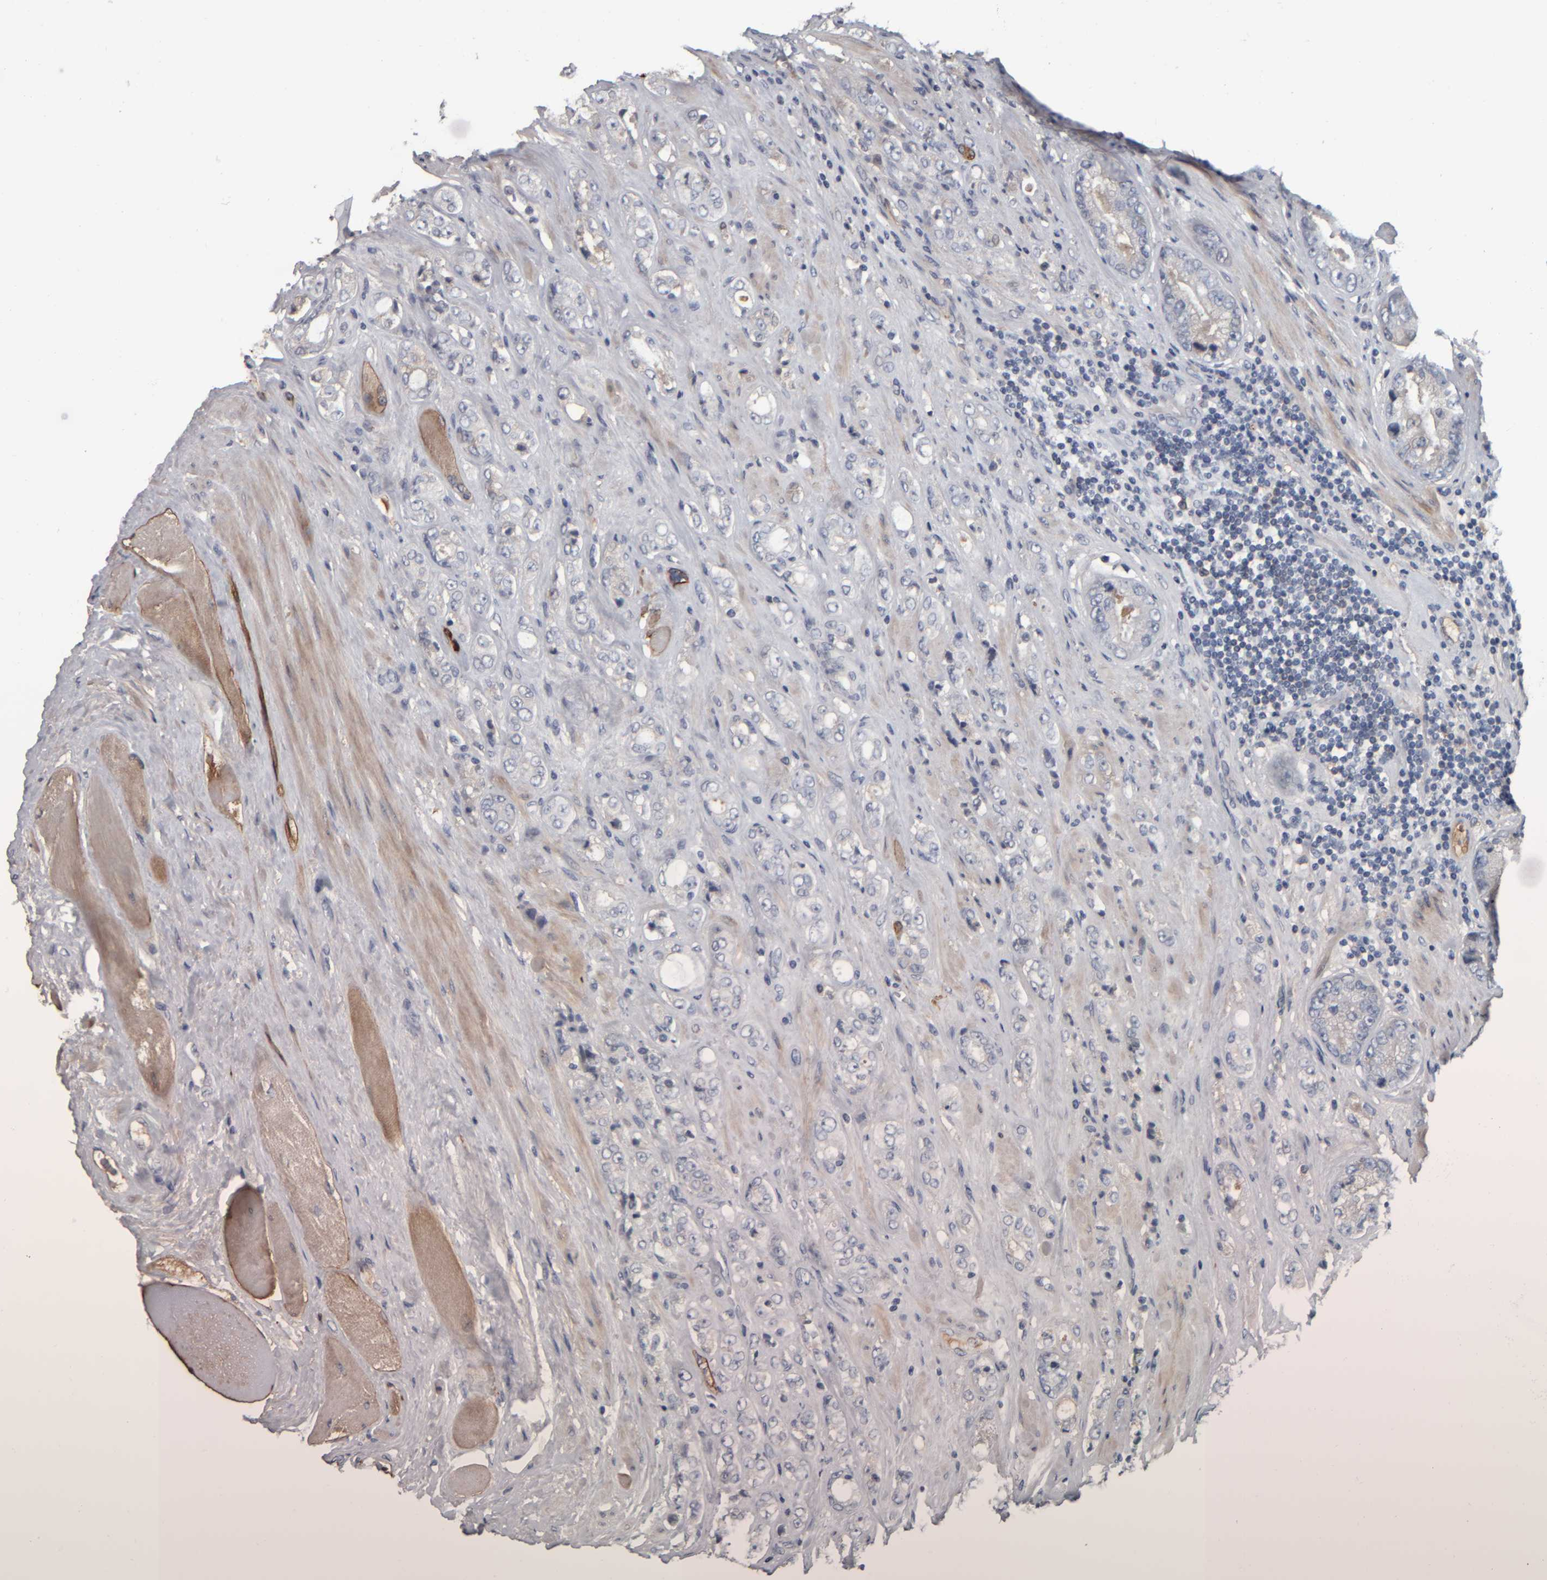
{"staining": {"intensity": "negative", "quantity": "none", "location": "none"}, "tissue": "prostate cancer", "cell_type": "Tumor cells", "image_type": "cancer", "snomed": [{"axis": "morphology", "description": "Adenocarcinoma, High grade"}, {"axis": "topography", "description": "Prostate"}], "caption": "High-grade adenocarcinoma (prostate) was stained to show a protein in brown. There is no significant staining in tumor cells.", "gene": "CAVIN4", "patient": {"sex": "male", "age": 61}}